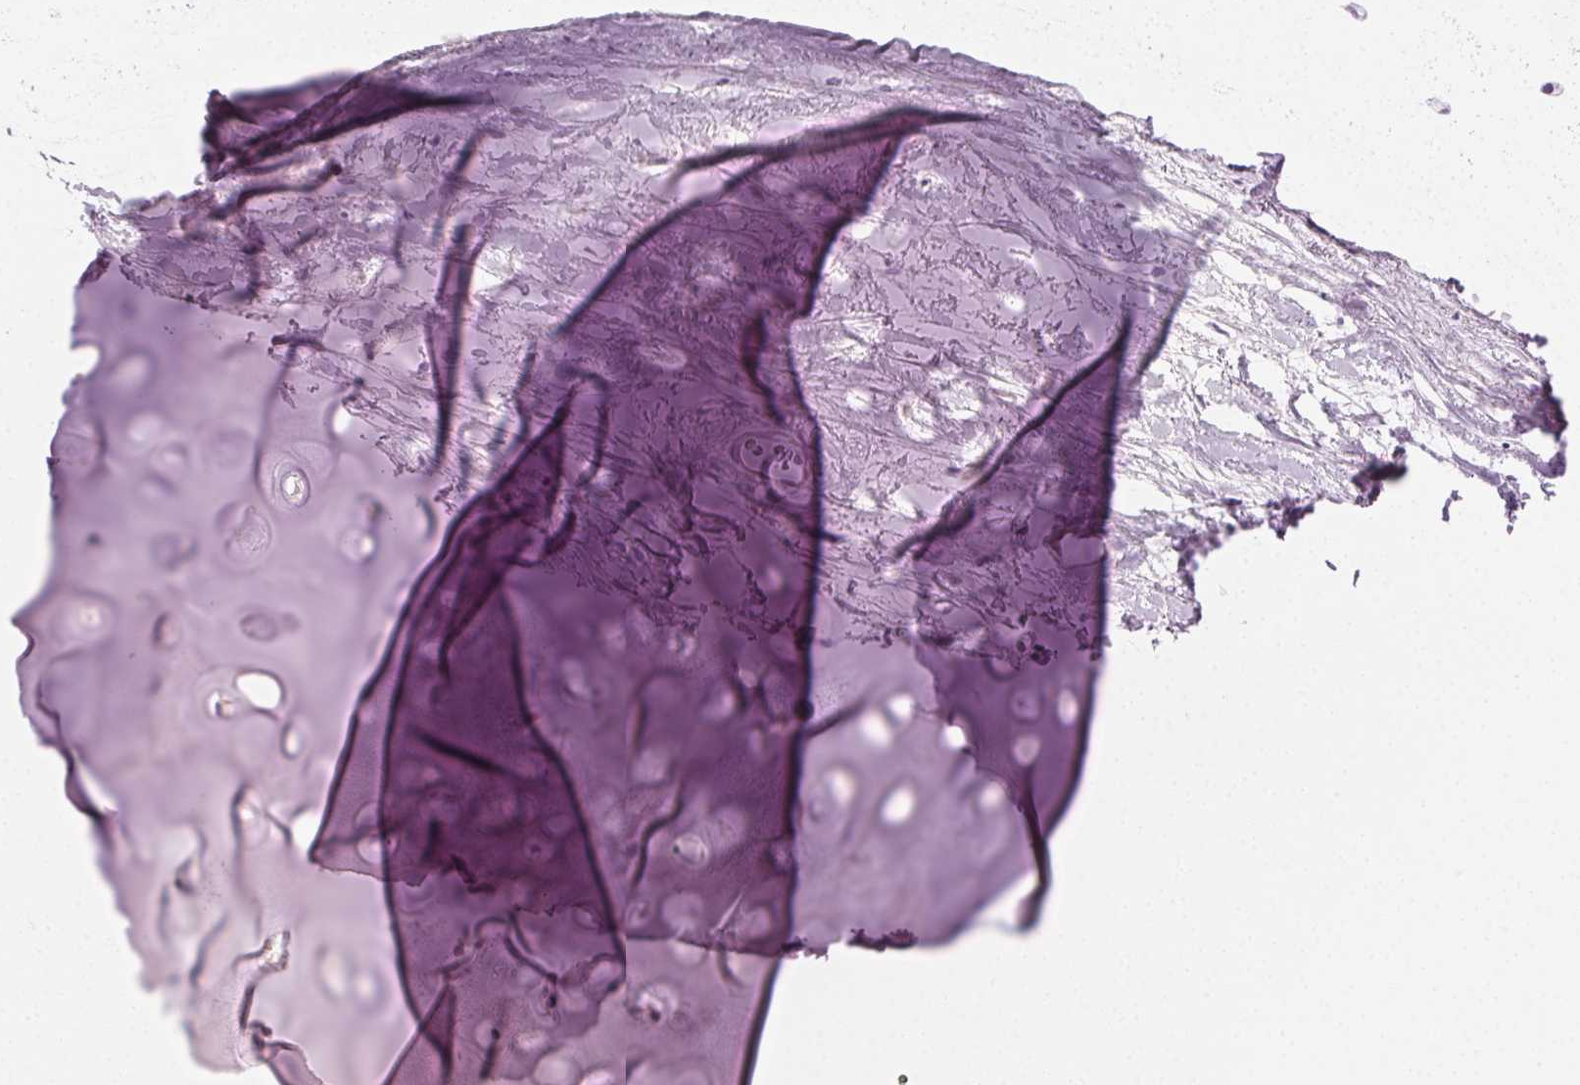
{"staining": {"intensity": "moderate", "quantity": "25%-75%", "location": "cytoplasmic/membranous"}, "tissue": "adipose tissue", "cell_type": "Adipocytes", "image_type": "normal", "snomed": [{"axis": "morphology", "description": "Normal tissue, NOS"}, {"axis": "topography", "description": "Cartilage tissue"}, {"axis": "topography", "description": "Bronchus"}], "caption": "Human adipose tissue stained with a brown dye displays moderate cytoplasmic/membranous positive positivity in approximately 25%-75% of adipocytes.", "gene": "AIF1L", "patient": {"sex": "male", "age": 58}}